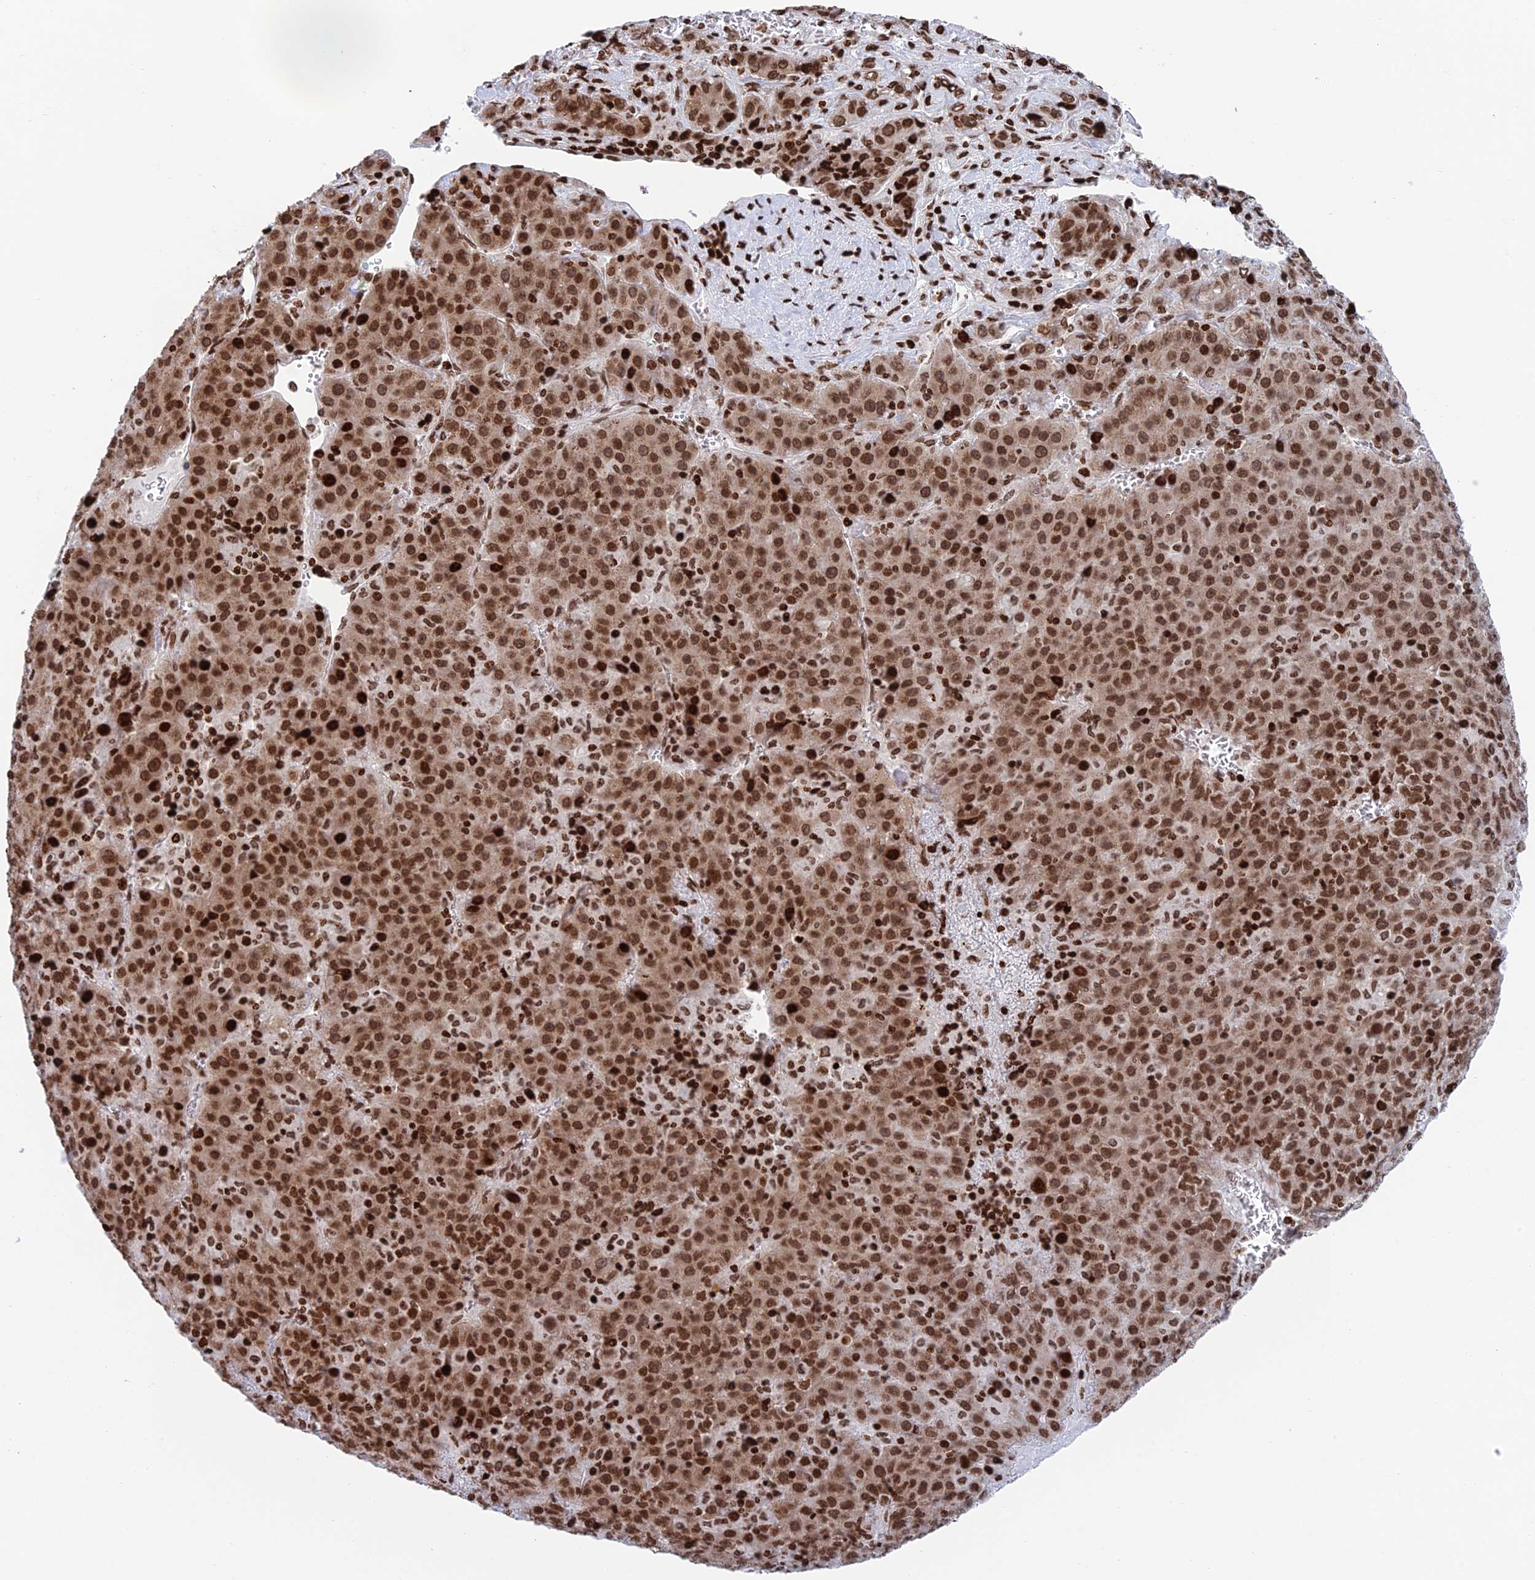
{"staining": {"intensity": "moderate", "quantity": ">75%", "location": "nuclear"}, "tissue": "liver cancer", "cell_type": "Tumor cells", "image_type": "cancer", "snomed": [{"axis": "morphology", "description": "Carcinoma, Hepatocellular, NOS"}, {"axis": "topography", "description": "Liver"}], "caption": "A brown stain highlights moderate nuclear staining of a protein in liver cancer (hepatocellular carcinoma) tumor cells. The protein is shown in brown color, while the nuclei are stained blue.", "gene": "RPAP1", "patient": {"sex": "female", "age": 53}}